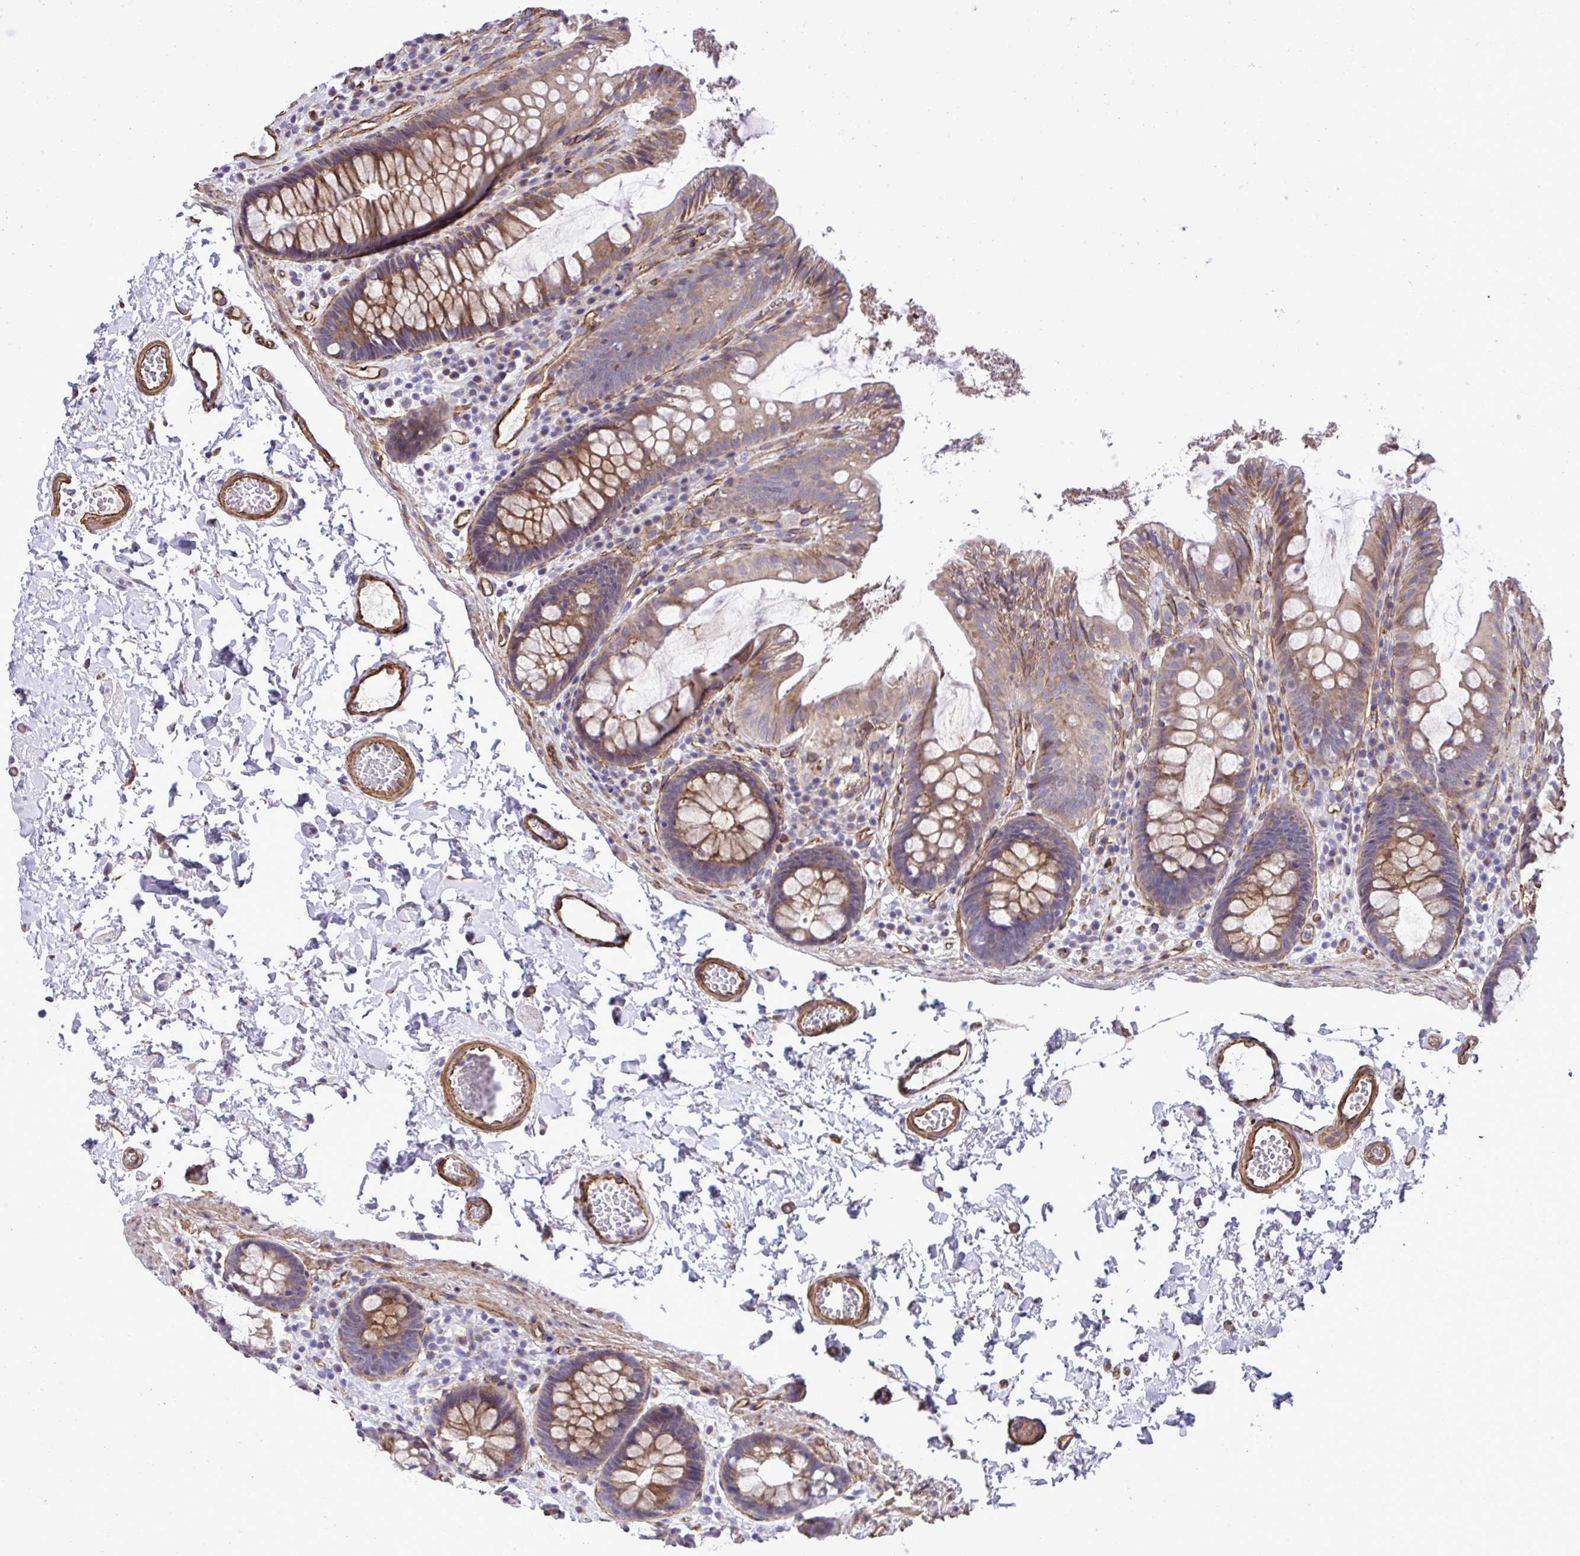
{"staining": {"intensity": "moderate", "quantity": ">75%", "location": "cytoplasmic/membranous"}, "tissue": "colon", "cell_type": "Endothelial cells", "image_type": "normal", "snomed": [{"axis": "morphology", "description": "Normal tissue, NOS"}, {"axis": "topography", "description": "Colon"}, {"axis": "topography", "description": "Peripheral nerve tissue"}], "caption": "IHC (DAB) staining of benign colon reveals moderate cytoplasmic/membranous protein expression in approximately >75% of endothelial cells. (Stains: DAB in brown, nuclei in blue, Microscopy: brightfield microscopy at high magnification).", "gene": "TRIM52", "patient": {"sex": "male", "age": 84}}